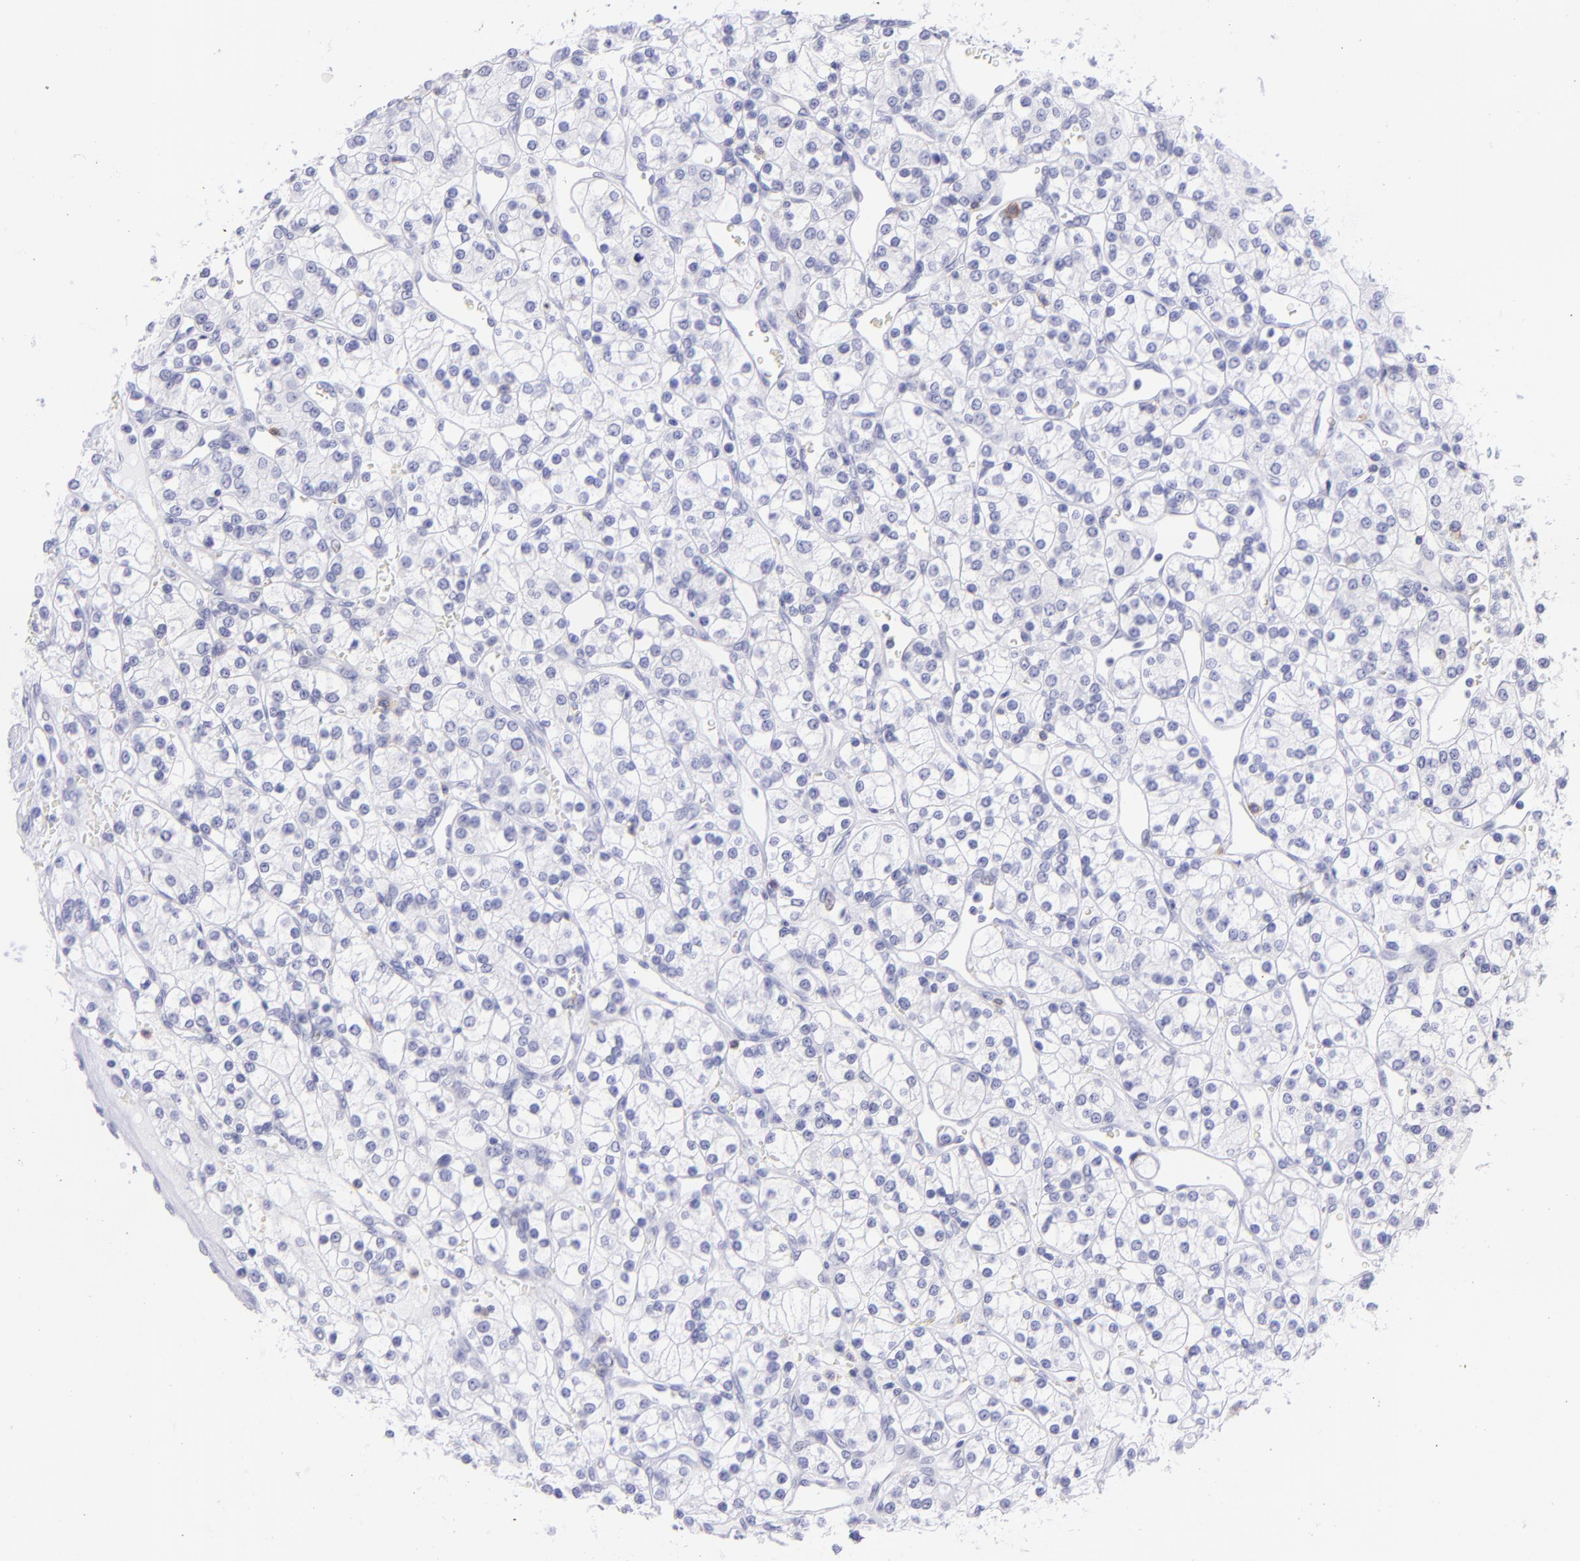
{"staining": {"intensity": "negative", "quantity": "none", "location": "none"}, "tissue": "renal cancer", "cell_type": "Tumor cells", "image_type": "cancer", "snomed": [{"axis": "morphology", "description": "Adenocarcinoma, NOS"}, {"axis": "topography", "description": "Kidney"}], "caption": "This is a image of IHC staining of adenocarcinoma (renal), which shows no expression in tumor cells.", "gene": "CD69", "patient": {"sex": "female", "age": 62}}